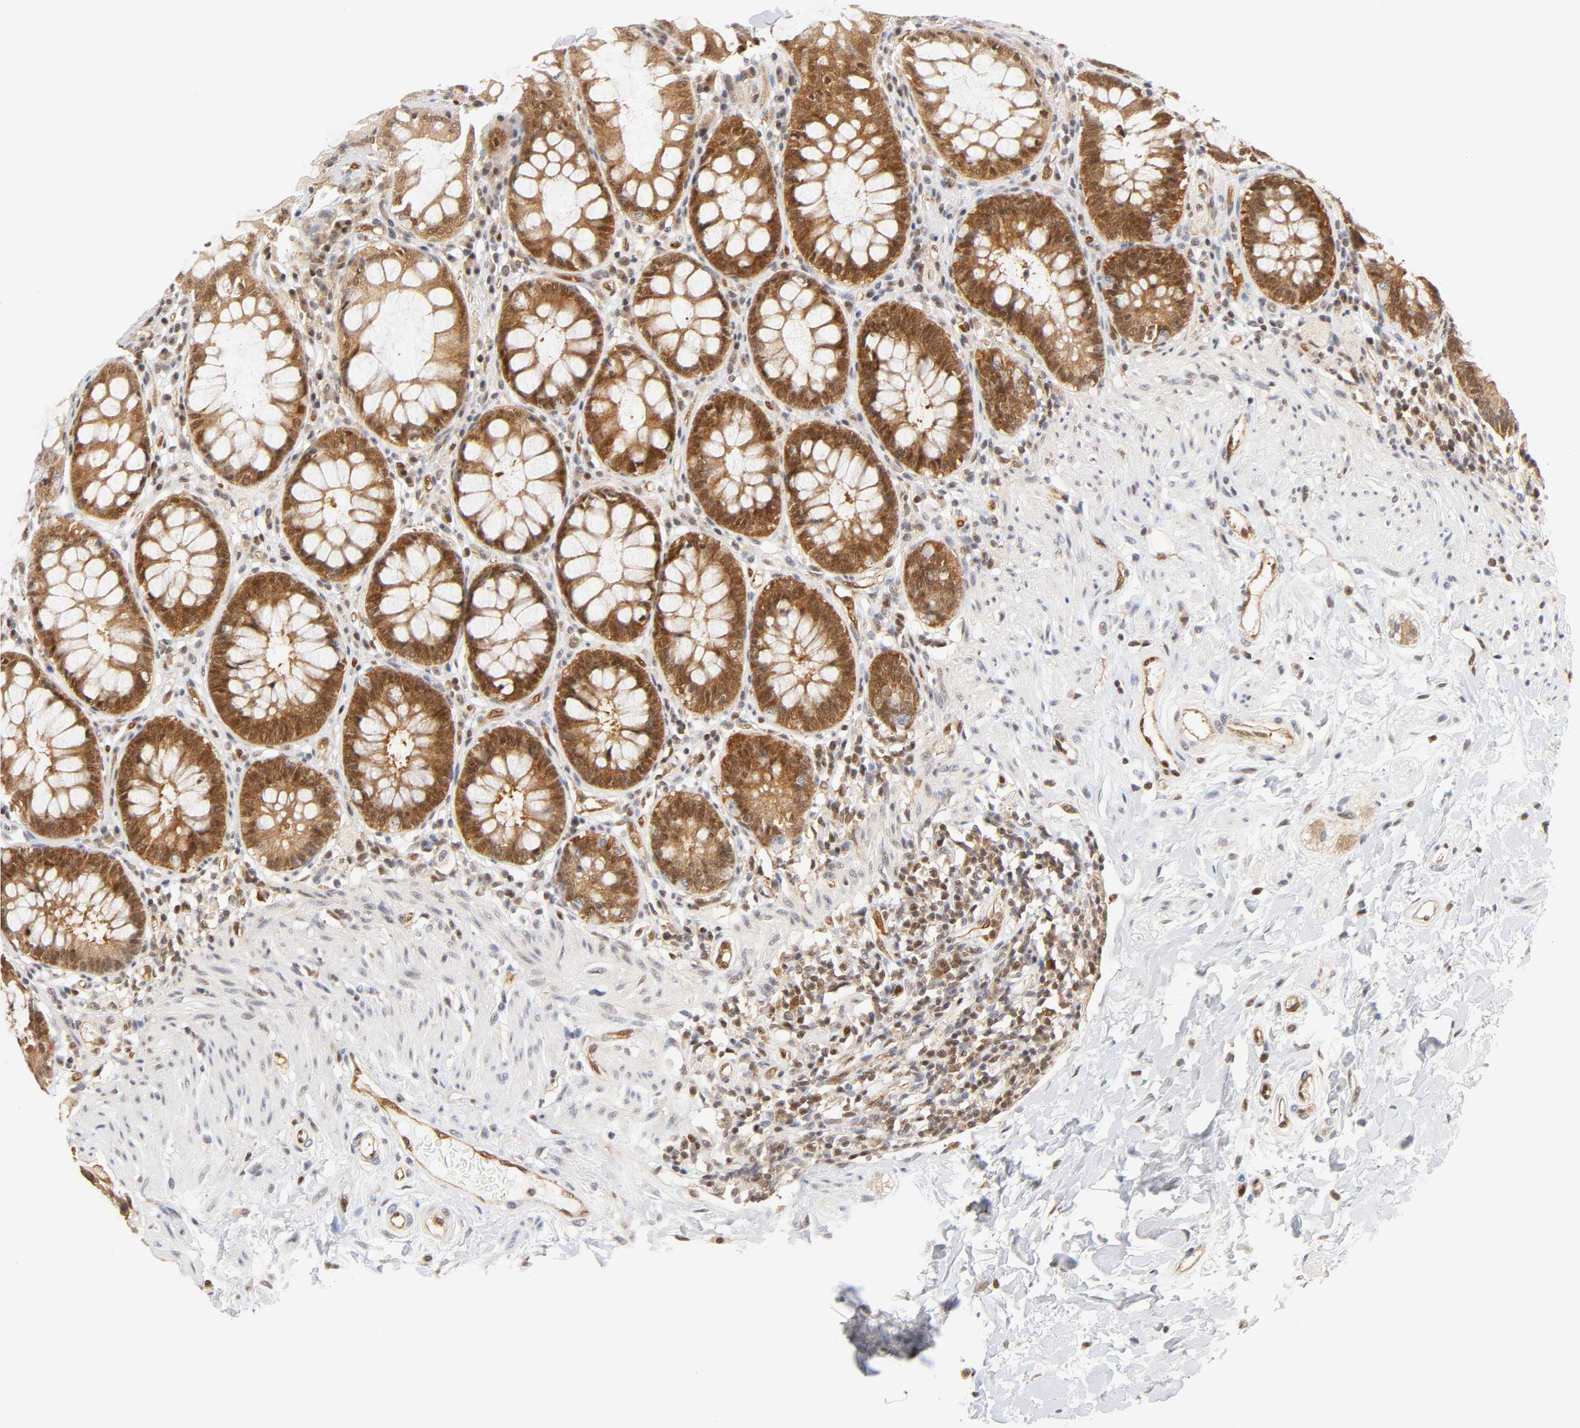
{"staining": {"intensity": "moderate", "quantity": ">75%", "location": "cytoplasmic/membranous,nuclear"}, "tissue": "rectum", "cell_type": "Glandular cells", "image_type": "normal", "snomed": [{"axis": "morphology", "description": "Normal tissue, NOS"}, {"axis": "topography", "description": "Rectum"}], "caption": "This micrograph displays immunohistochemistry (IHC) staining of benign human rectum, with medium moderate cytoplasmic/membranous,nuclear expression in approximately >75% of glandular cells.", "gene": "CDC37", "patient": {"sex": "female", "age": 46}}